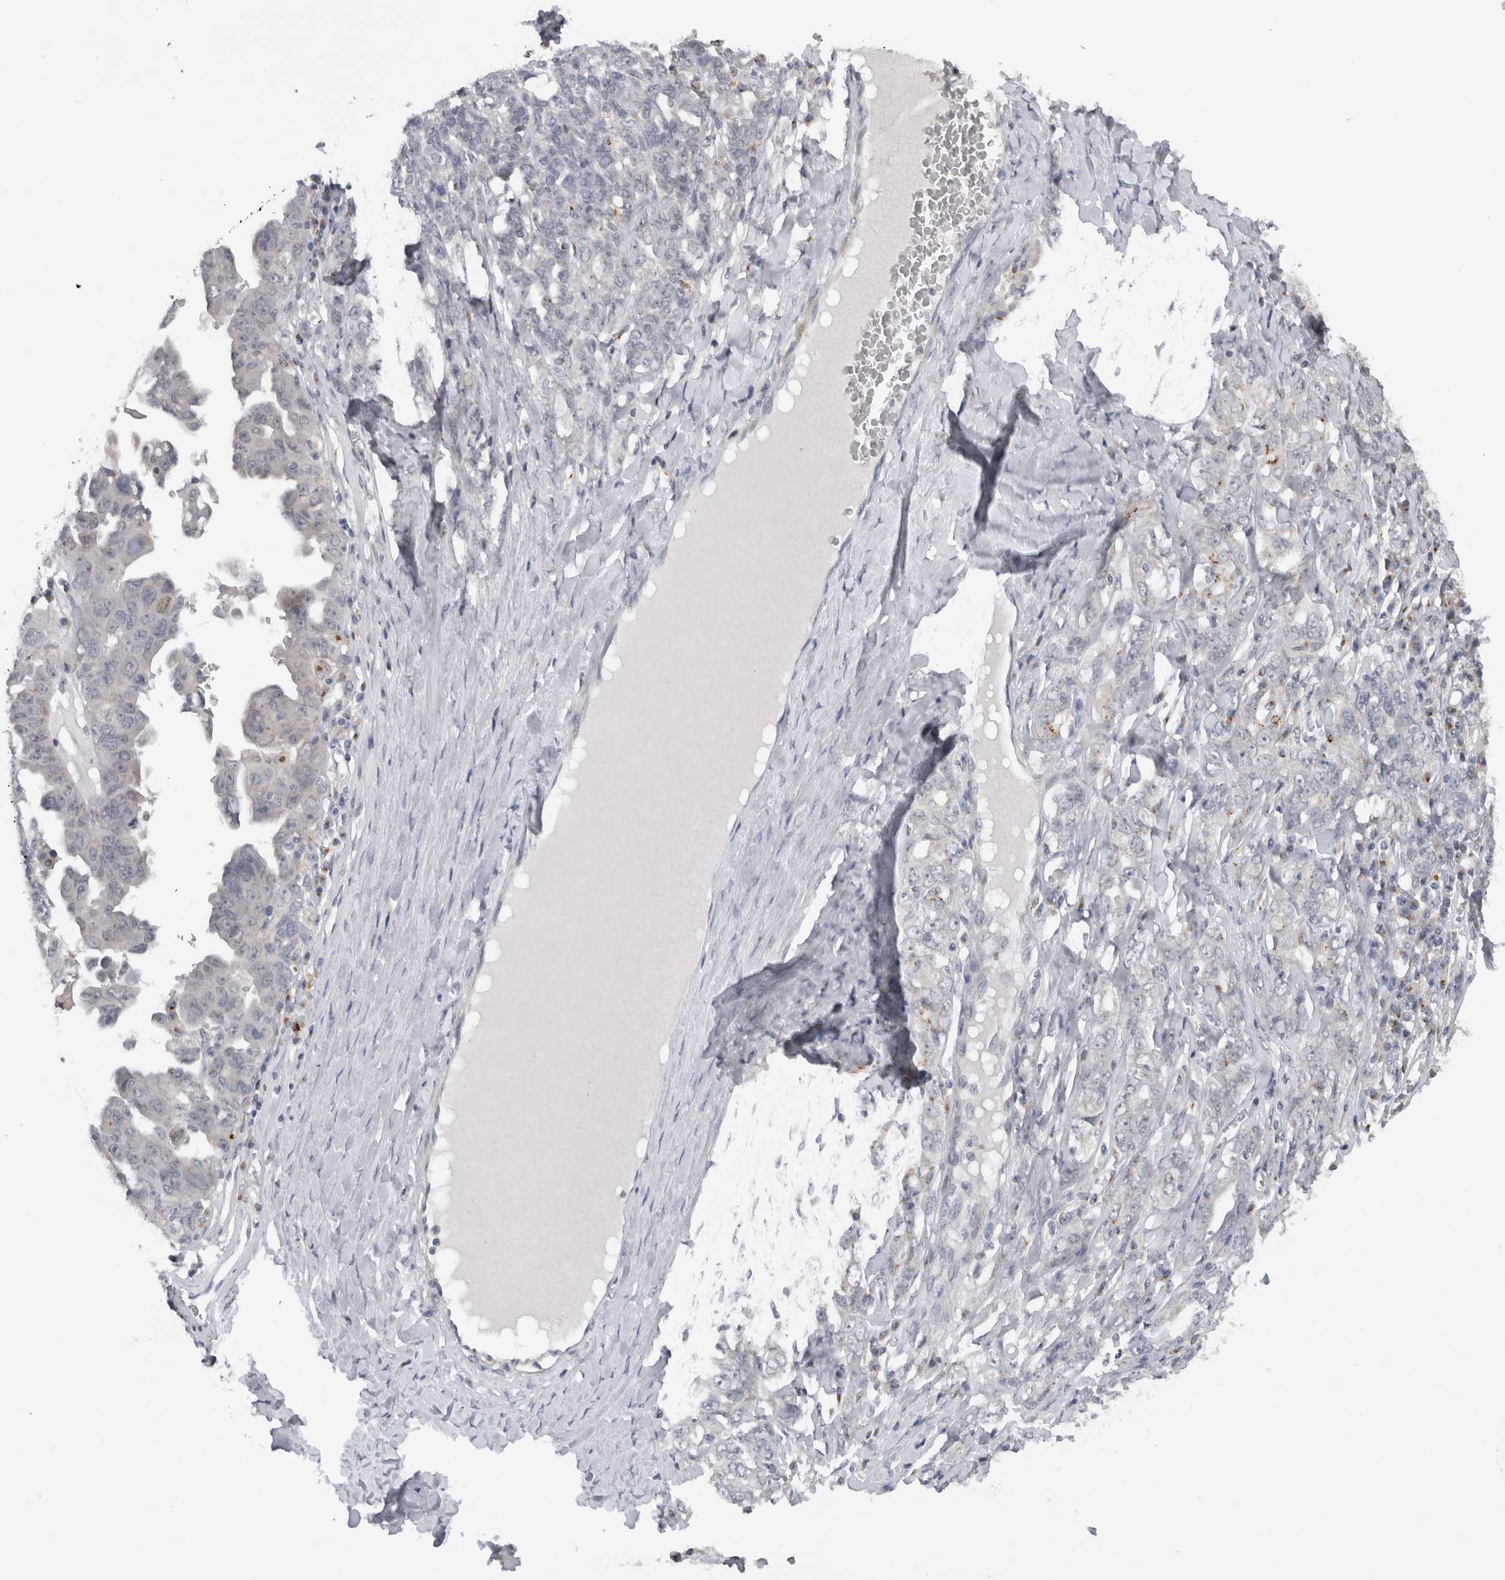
{"staining": {"intensity": "negative", "quantity": "none", "location": "none"}, "tissue": "ovarian cancer", "cell_type": "Tumor cells", "image_type": "cancer", "snomed": [{"axis": "morphology", "description": "Carcinoma, endometroid"}, {"axis": "topography", "description": "Ovary"}], "caption": "Ovarian cancer was stained to show a protein in brown. There is no significant staining in tumor cells.", "gene": "MGAT1", "patient": {"sex": "female", "age": 62}}